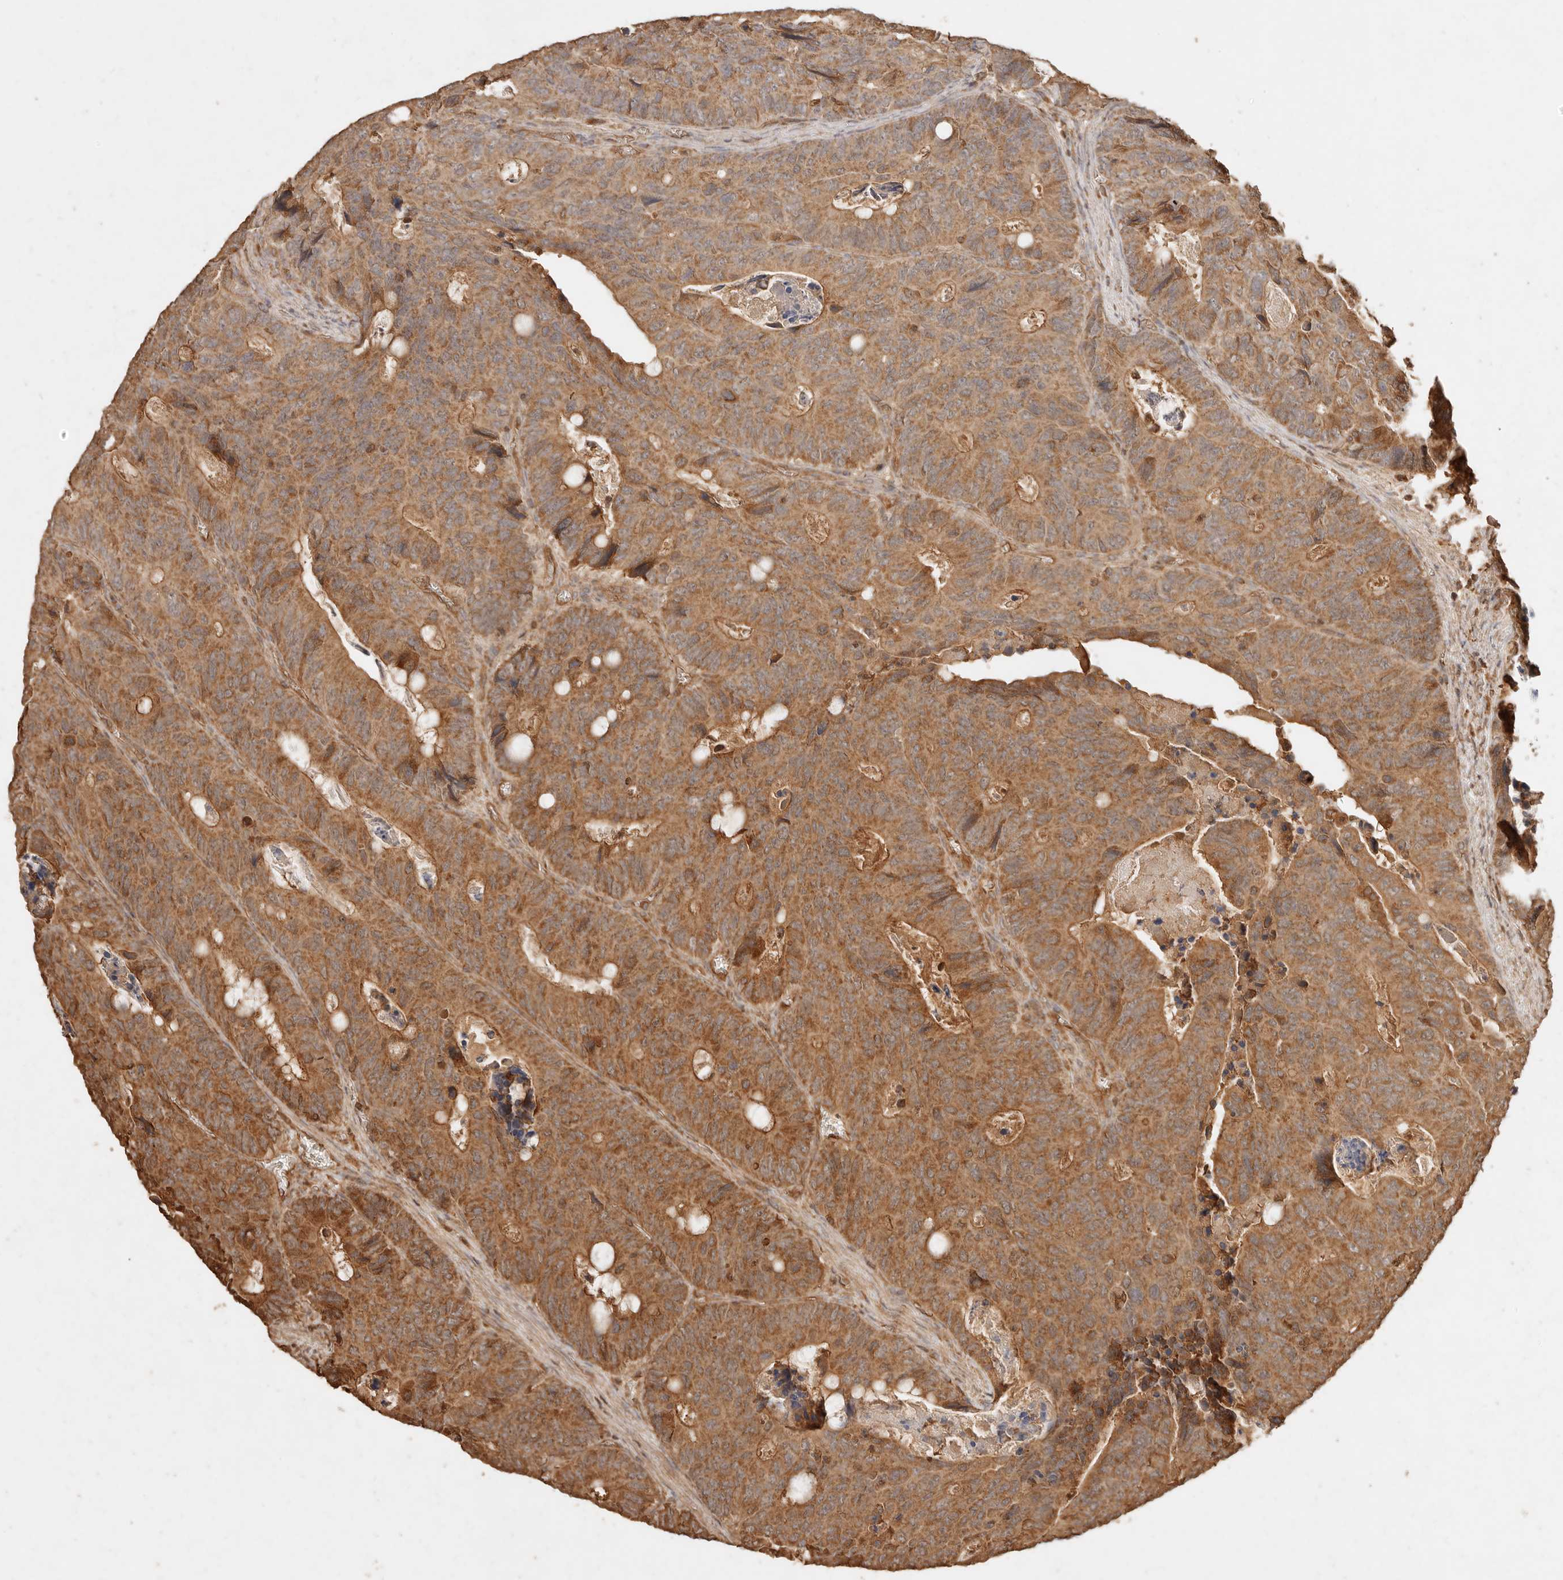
{"staining": {"intensity": "moderate", "quantity": ">75%", "location": "cytoplasmic/membranous"}, "tissue": "colorectal cancer", "cell_type": "Tumor cells", "image_type": "cancer", "snomed": [{"axis": "morphology", "description": "Adenocarcinoma, NOS"}, {"axis": "topography", "description": "Colon"}], "caption": "This micrograph displays immunohistochemistry staining of human colorectal cancer (adenocarcinoma), with medium moderate cytoplasmic/membranous positivity in about >75% of tumor cells.", "gene": "FAM180B", "patient": {"sex": "male", "age": 87}}